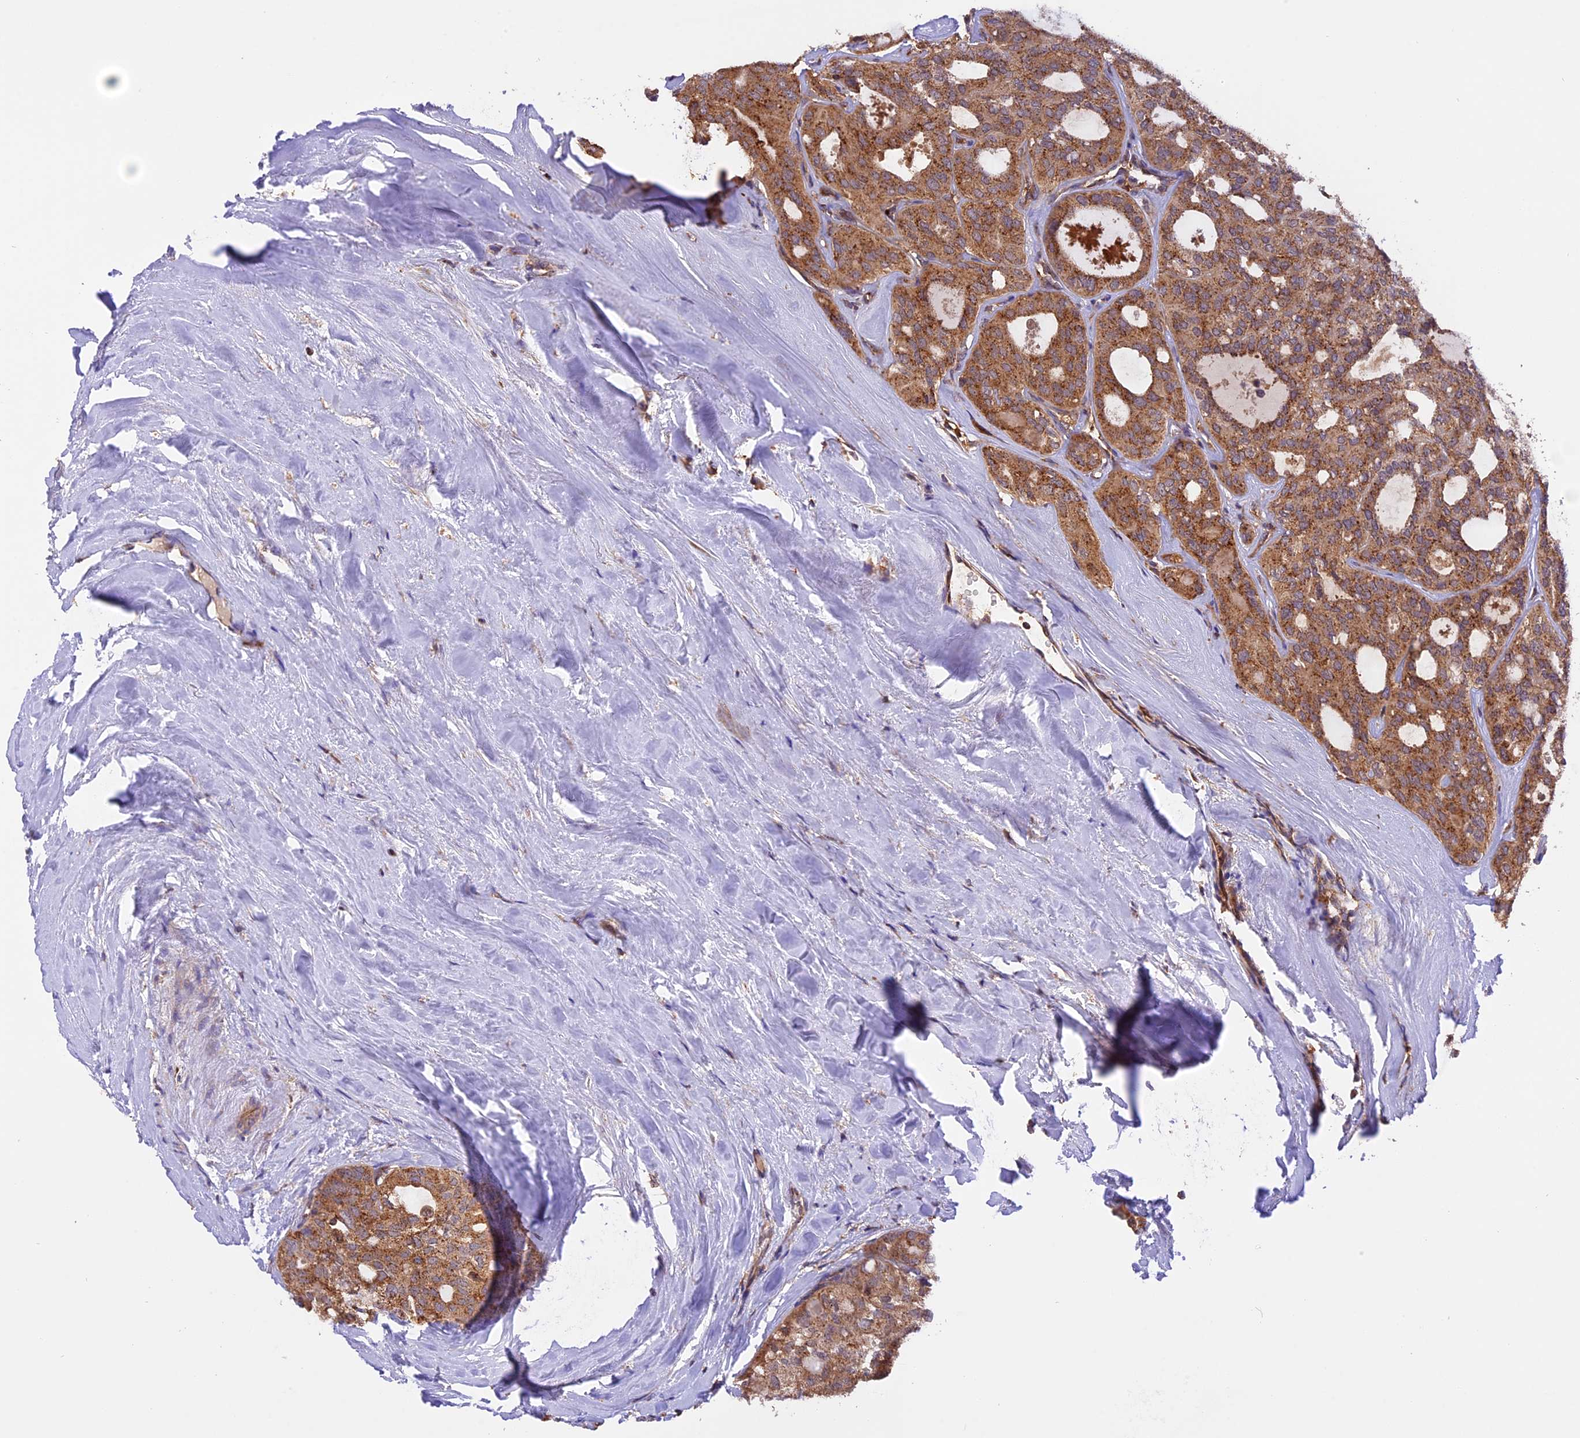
{"staining": {"intensity": "moderate", "quantity": ">75%", "location": "cytoplasmic/membranous"}, "tissue": "thyroid cancer", "cell_type": "Tumor cells", "image_type": "cancer", "snomed": [{"axis": "morphology", "description": "Follicular adenoma carcinoma, NOS"}, {"axis": "topography", "description": "Thyroid gland"}], "caption": "An image of thyroid follicular adenoma carcinoma stained for a protein displays moderate cytoplasmic/membranous brown staining in tumor cells.", "gene": "PEX3", "patient": {"sex": "male", "age": 75}}